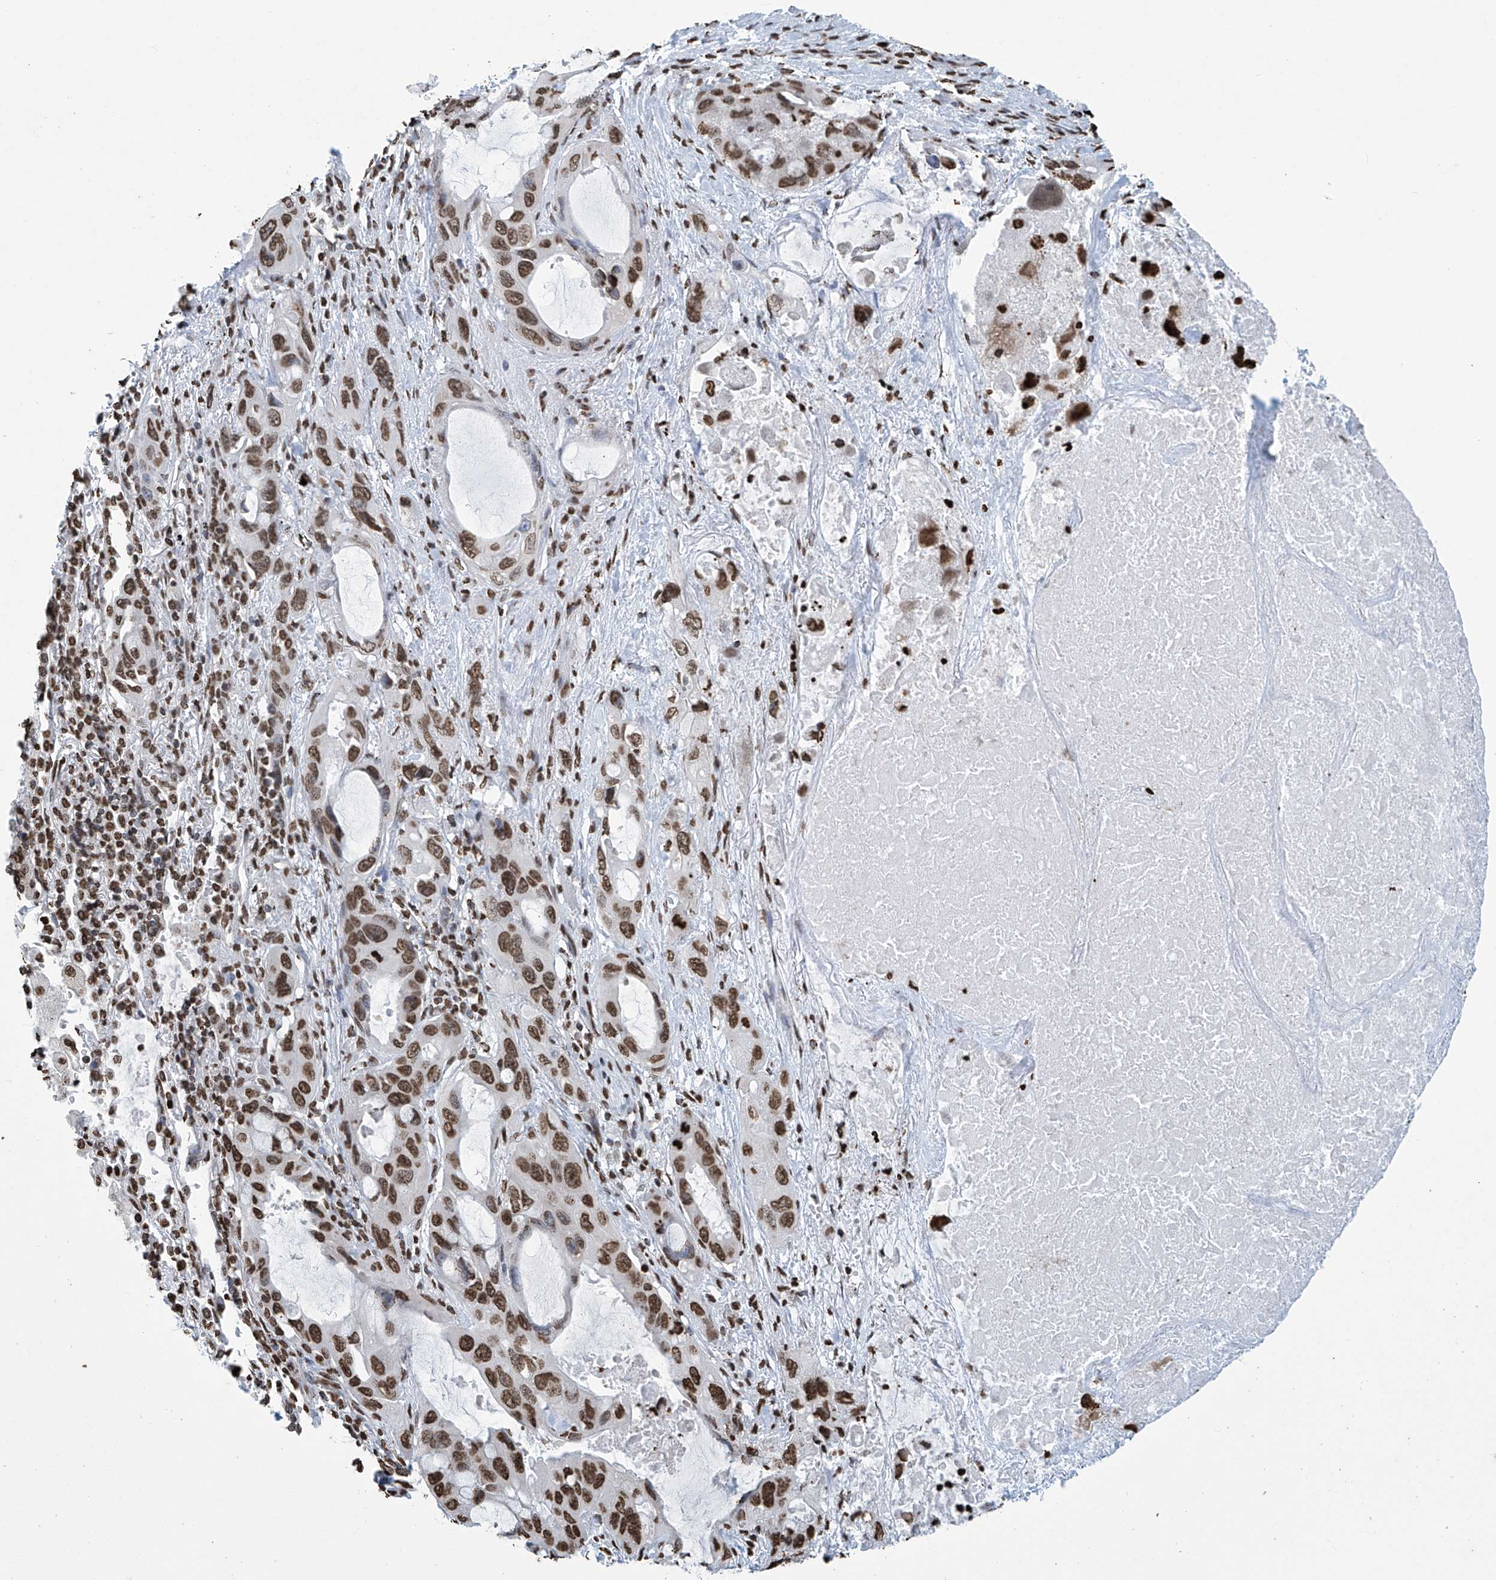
{"staining": {"intensity": "moderate", "quantity": ">75%", "location": "nuclear"}, "tissue": "lung cancer", "cell_type": "Tumor cells", "image_type": "cancer", "snomed": [{"axis": "morphology", "description": "Squamous cell carcinoma, NOS"}, {"axis": "topography", "description": "Lung"}], "caption": "Lung squamous cell carcinoma tissue demonstrates moderate nuclear staining in about >75% of tumor cells", "gene": "DPPA2", "patient": {"sex": "female", "age": 73}}